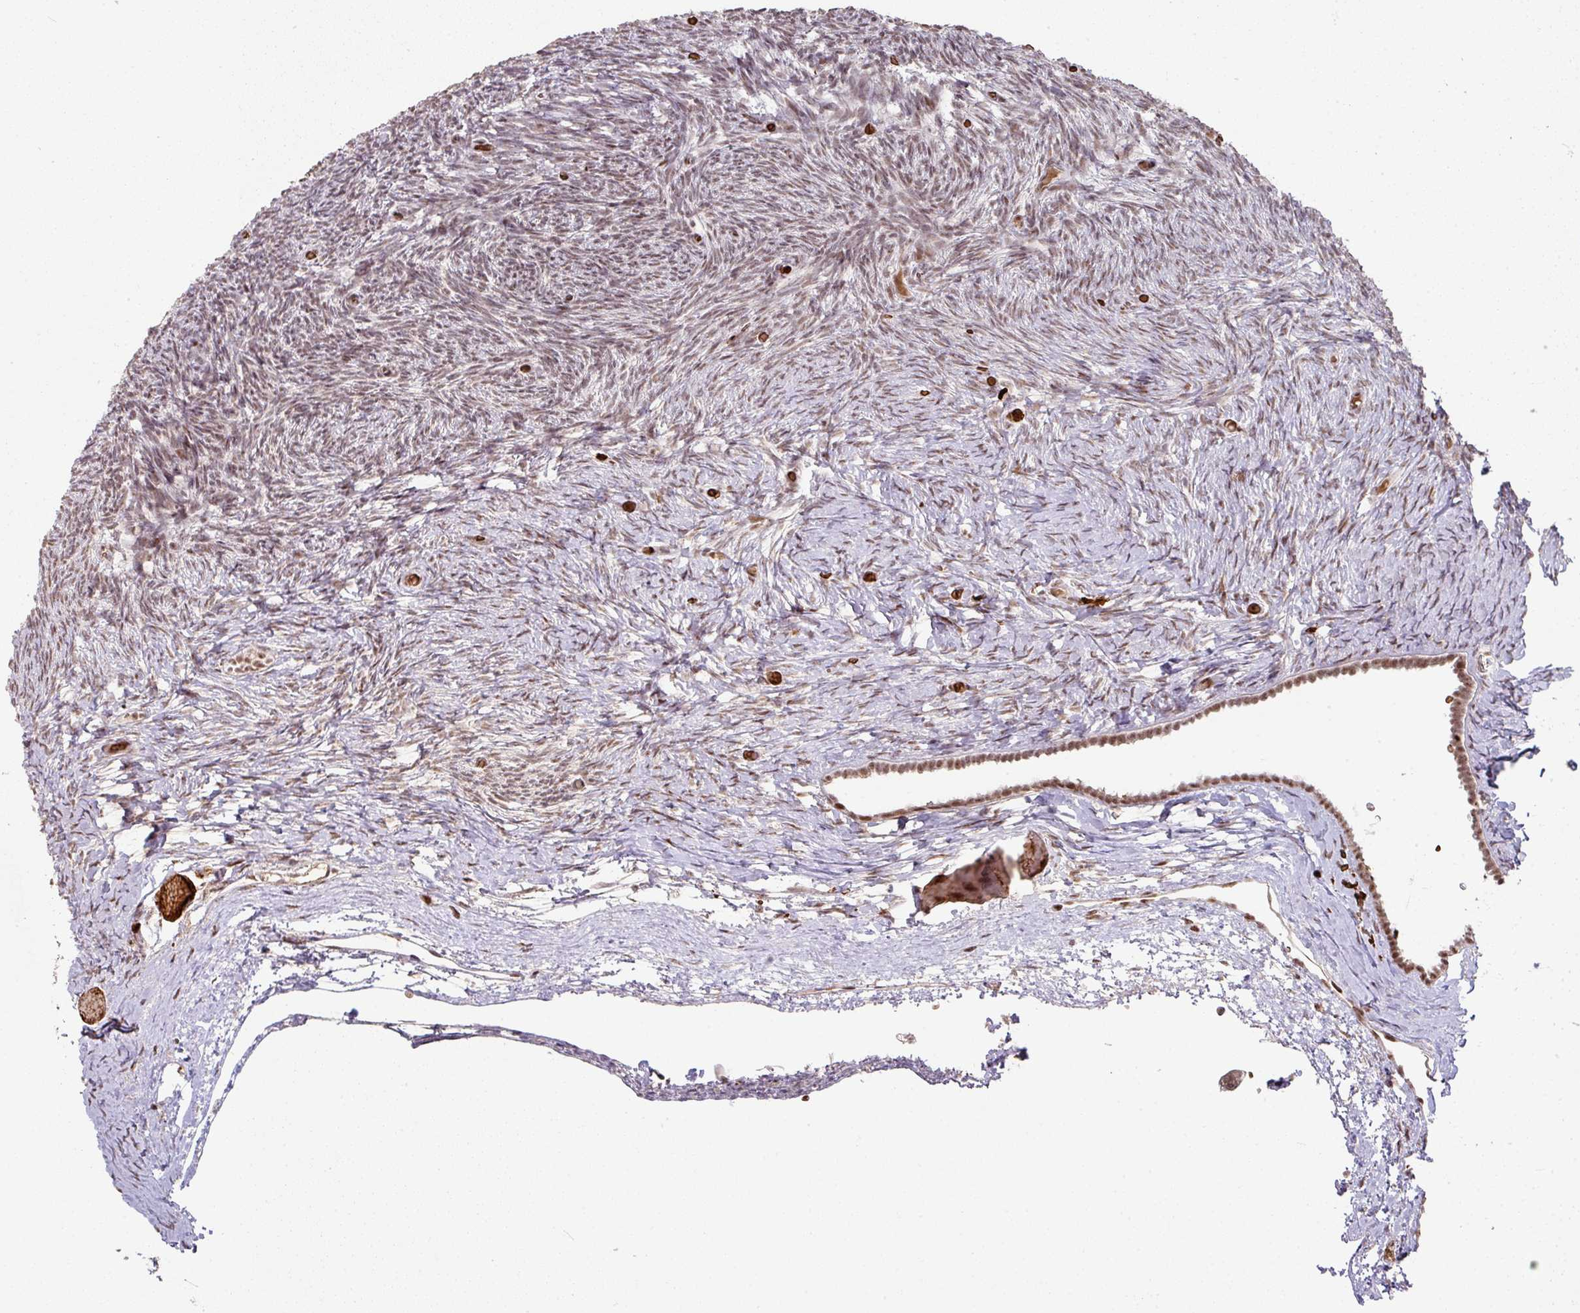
{"staining": {"intensity": "weak", "quantity": "<25%", "location": "cytoplasmic/membranous,nuclear"}, "tissue": "ovary", "cell_type": "Ovarian stroma cells", "image_type": "normal", "snomed": [{"axis": "morphology", "description": "Normal tissue, NOS"}, {"axis": "topography", "description": "Ovary"}], "caption": "Immunohistochemistry photomicrograph of unremarkable ovary: ovary stained with DAB (3,3'-diaminobenzidine) demonstrates no significant protein staining in ovarian stroma cells.", "gene": "NEIL1", "patient": {"sex": "female", "age": 39}}